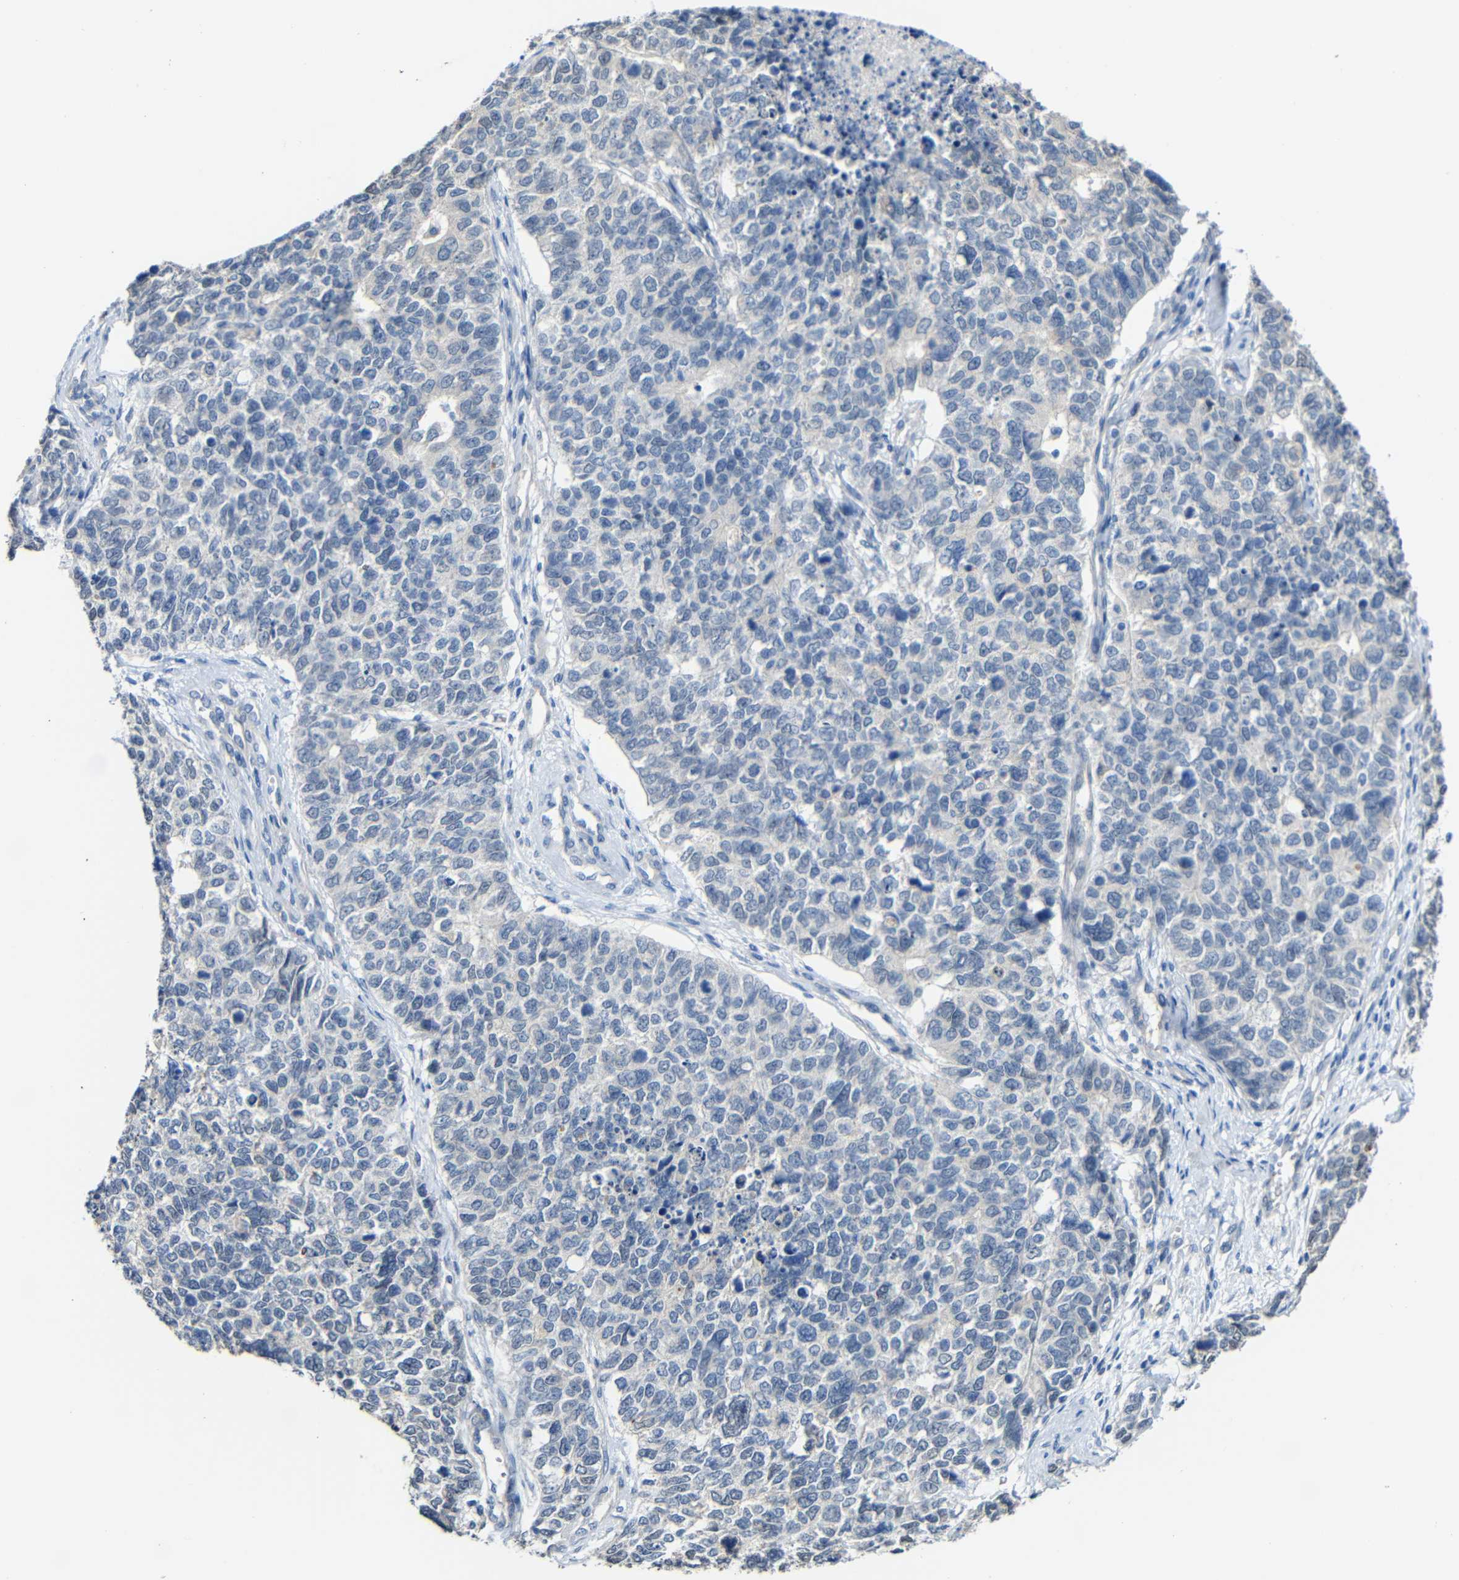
{"staining": {"intensity": "negative", "quantity": "none", "location": "none"}, "tissue": "cervical cancer", "cell_type": "Tumor cells", "image_type": "cancer", "snomed": [{"axis": "morphology", "description": "Squamous cell carcinoma, NOS"}, {"axis": "topography", "description": "Cervix"}], "caption": "DAB (3,3'-diaminobenzidine) immunohistochemical staining of human cervical squamous cell carcinoma displays no significant expression in tumor cells. (IHC, brightfield microscopy, high magnification).", "gene": "STBD1", "patient": {"sex": "female", "age": 63}}